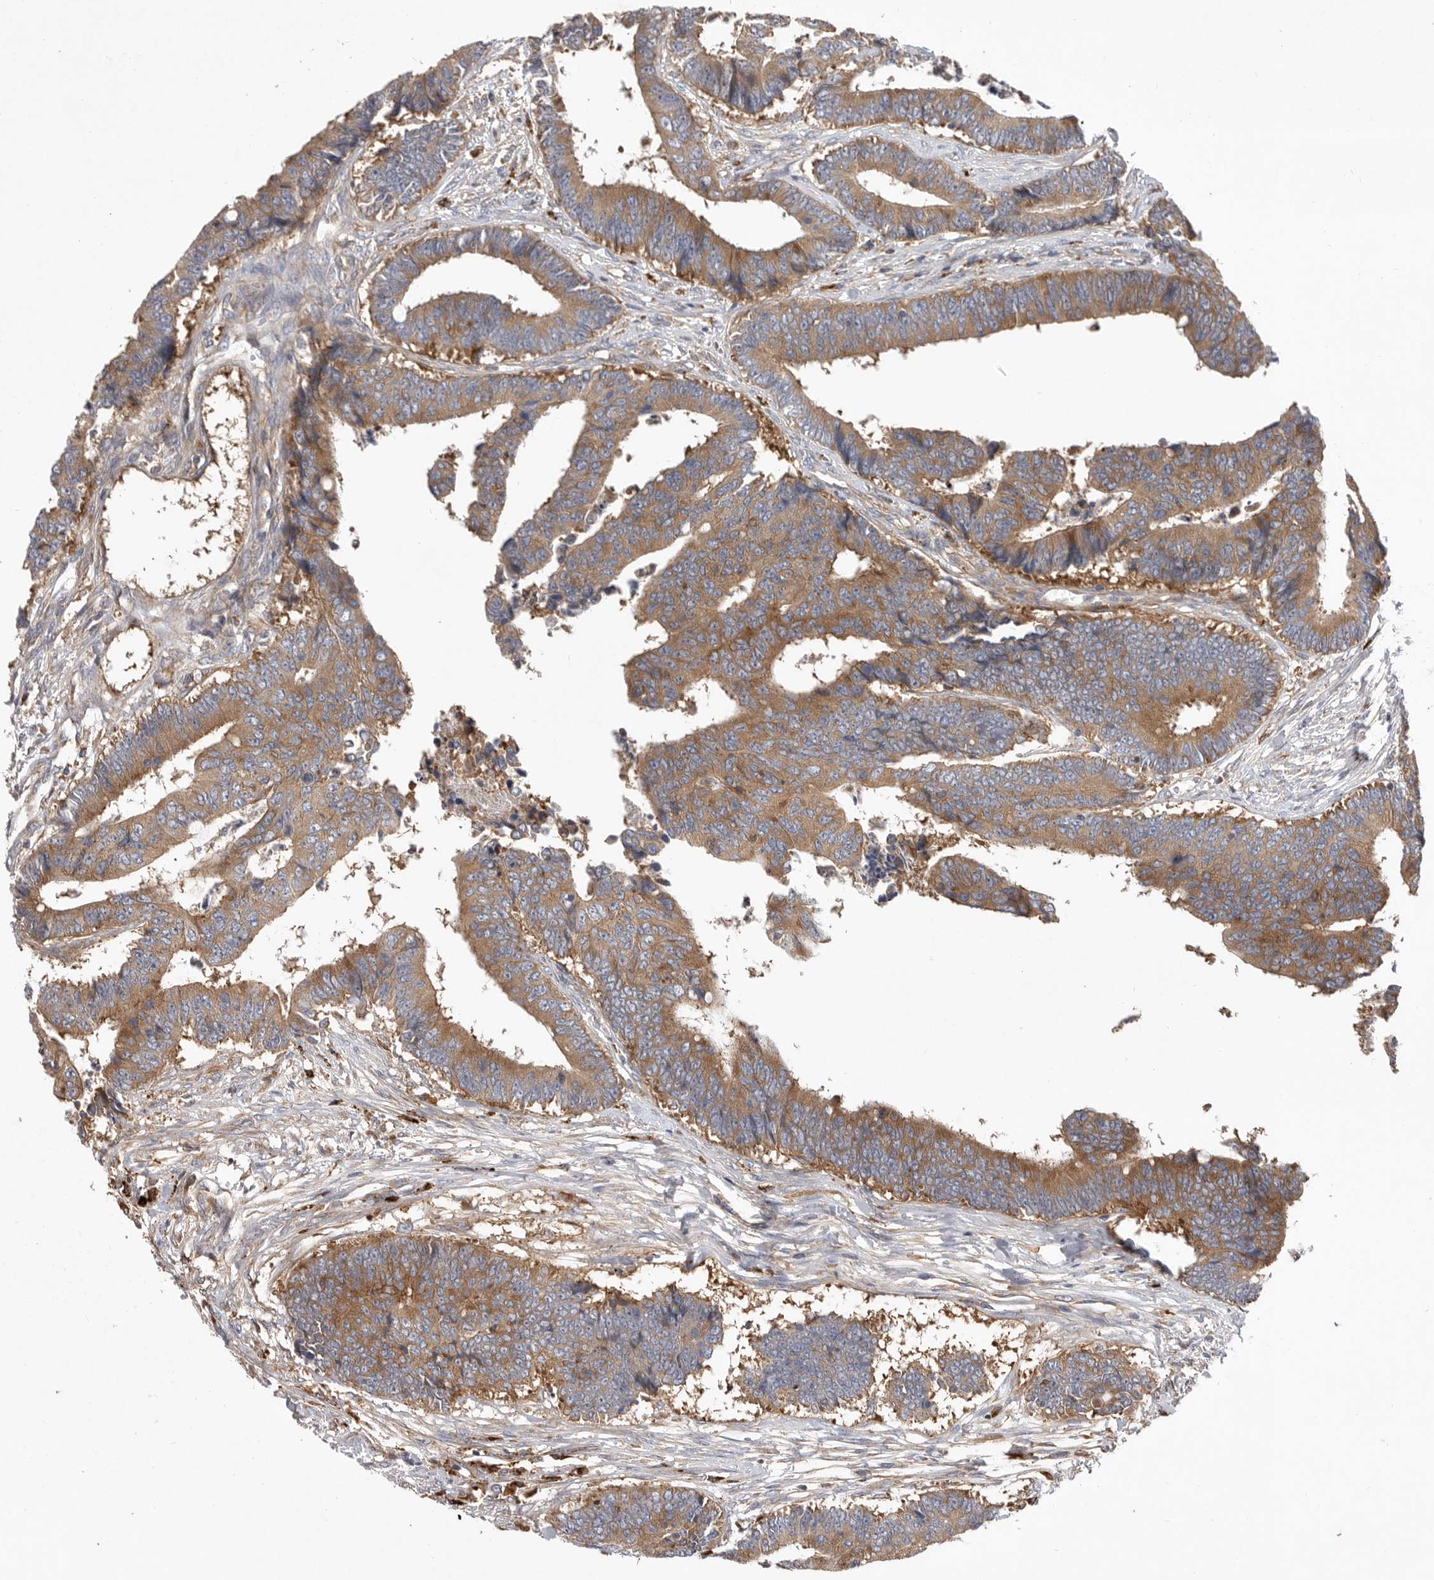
{"staining": {"intensity": "moderate", "quantity": ">75%", "location": "cytoplasmic/membranous"}, "tissue": "colorectal cancer", "cell_type": "Tumor cells", "image_type": "cancer", "snomed": [{"axis": "morphology", "description": "Adenocarcinoma, NOS"}, {"axis": "topography", "description": "Rectum"}], "caption": "Moderate cytoplasmic/membranous protein expression is present in about >75% of tumor cells in colorectal adenocarcinoma.", "gene": "C1orf109", "patient": {"sex": "male", "age": 84}}